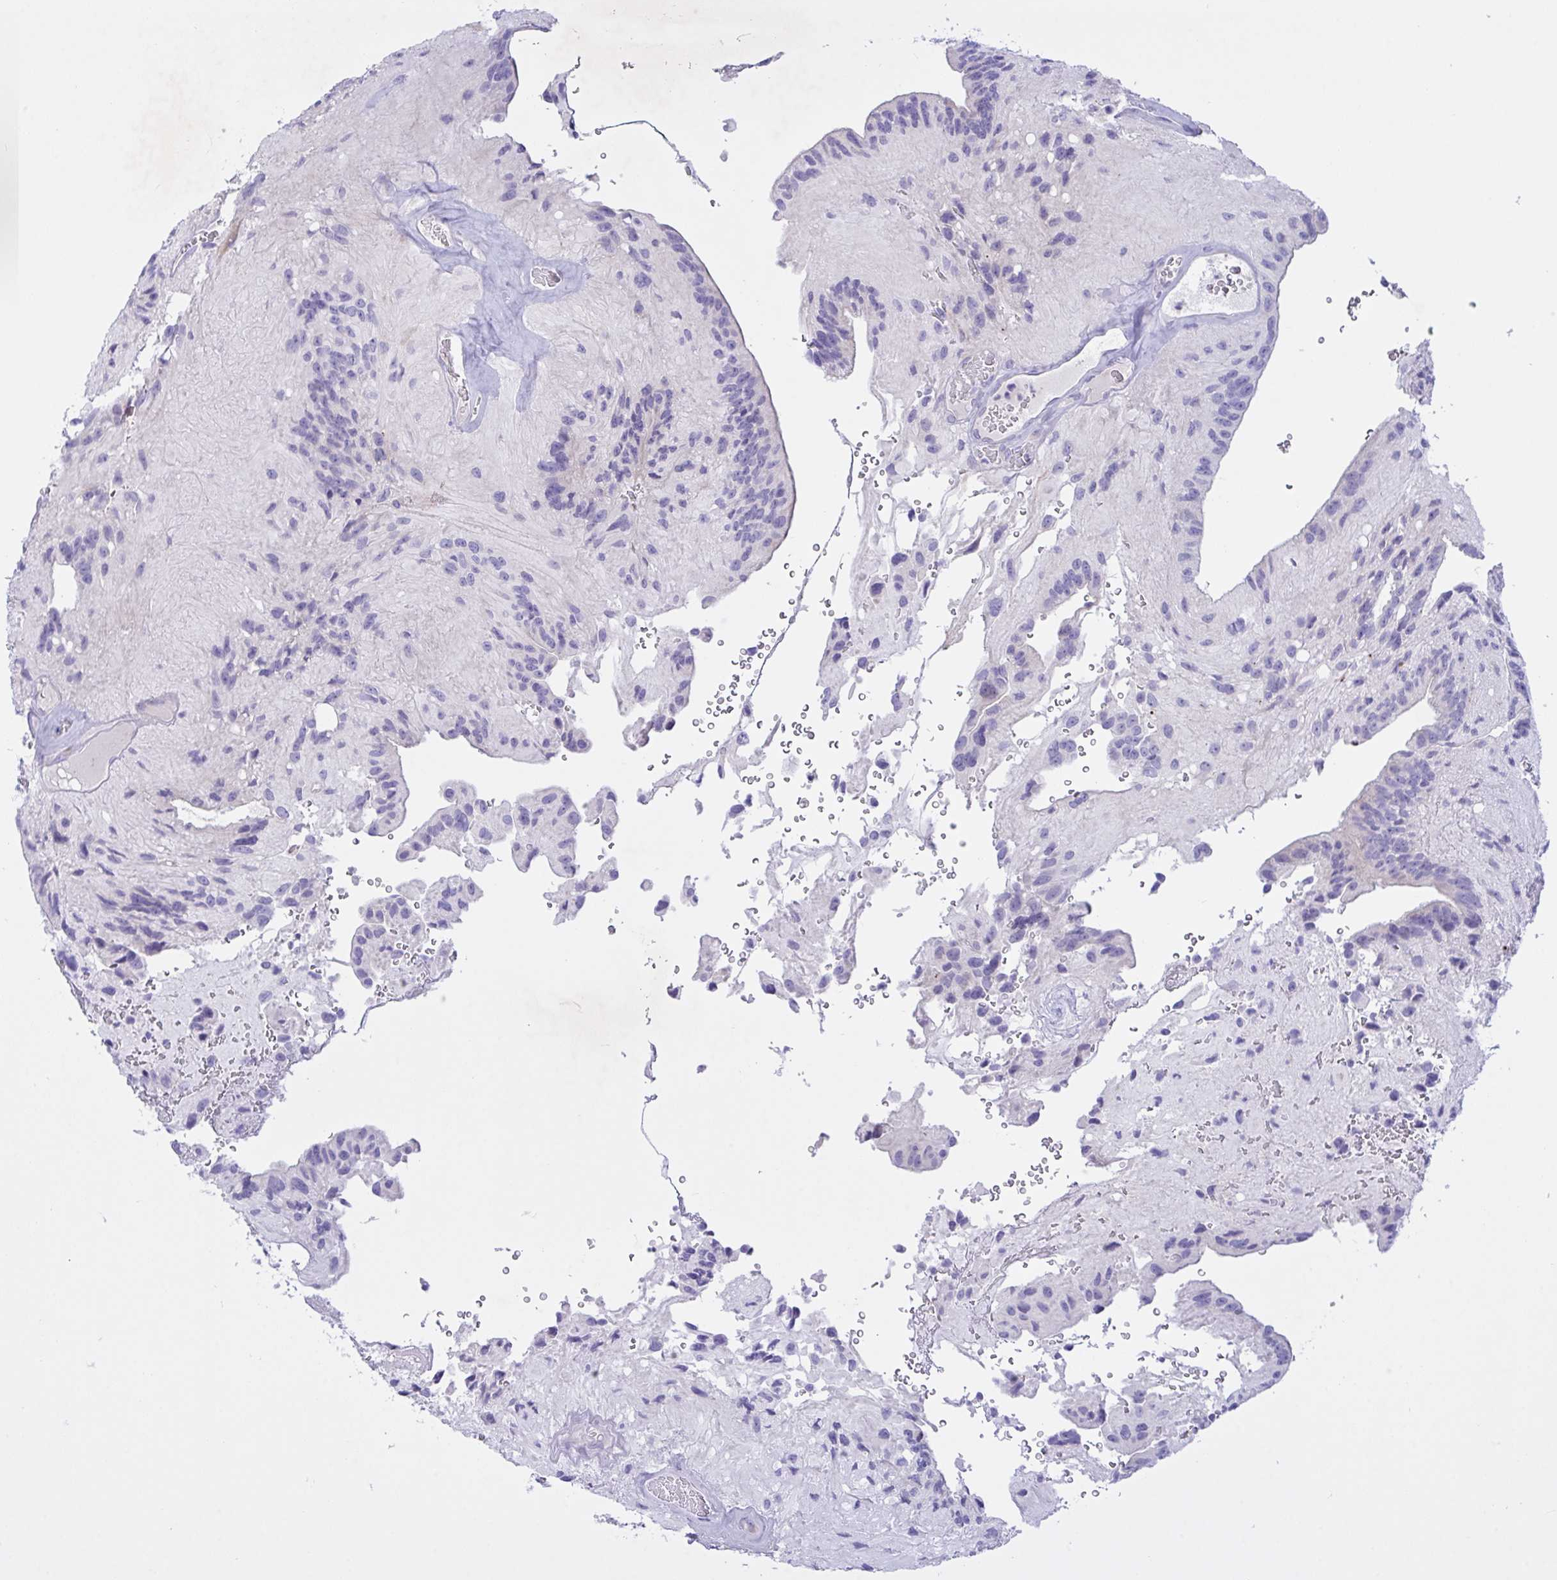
{"staining": {"intensity": "negative", "quantity": "none", "location": "none"}, "tissue": "glioma", "cell_type": "Tumor cells", "image_type": "cancer", "snomed": [{"axis": "morphology", "description": "Glioma, malignant, Low grade"}, {"axis": "topography", "description": "Brain"}], "caption": "This is an immunohistochemistry micrograph of human glioma. There is no positivity in tumor cells.", "gene": "FAM86B1", "patient": {"sex": "male", "age": 31}}